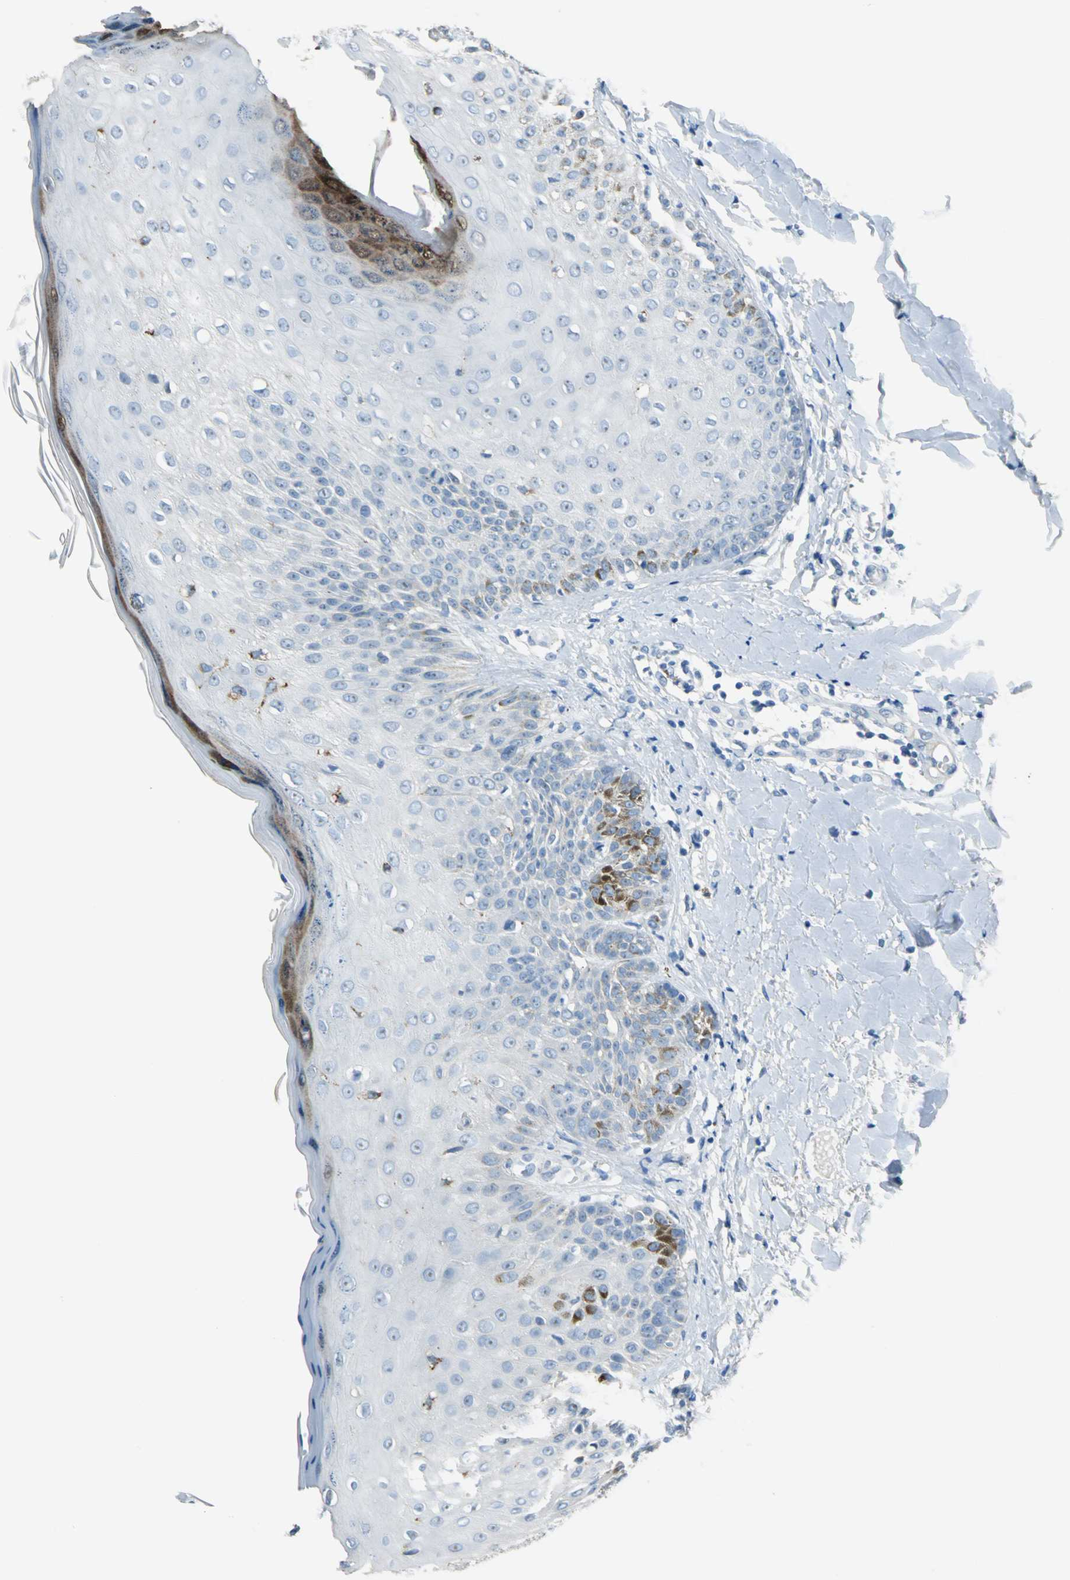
{"staining": {"intensity": "negative", "quantity": "none", "location": "none"}, "tissue": "skin cancer", "cell_type": "Tumor cells", "image_type": "cancer", "snomed": [{"axis": "morphology", "description": "Squamous cell carcinoma, NOS"}, {"axis": "topography", "description": "Skin"}], "caption": "The immunohistochemistry image has no significant expression in tumor cells of skin cancer tissue.", "gene": "MUC4", "patient": {"sex": "male", "age": 24}}